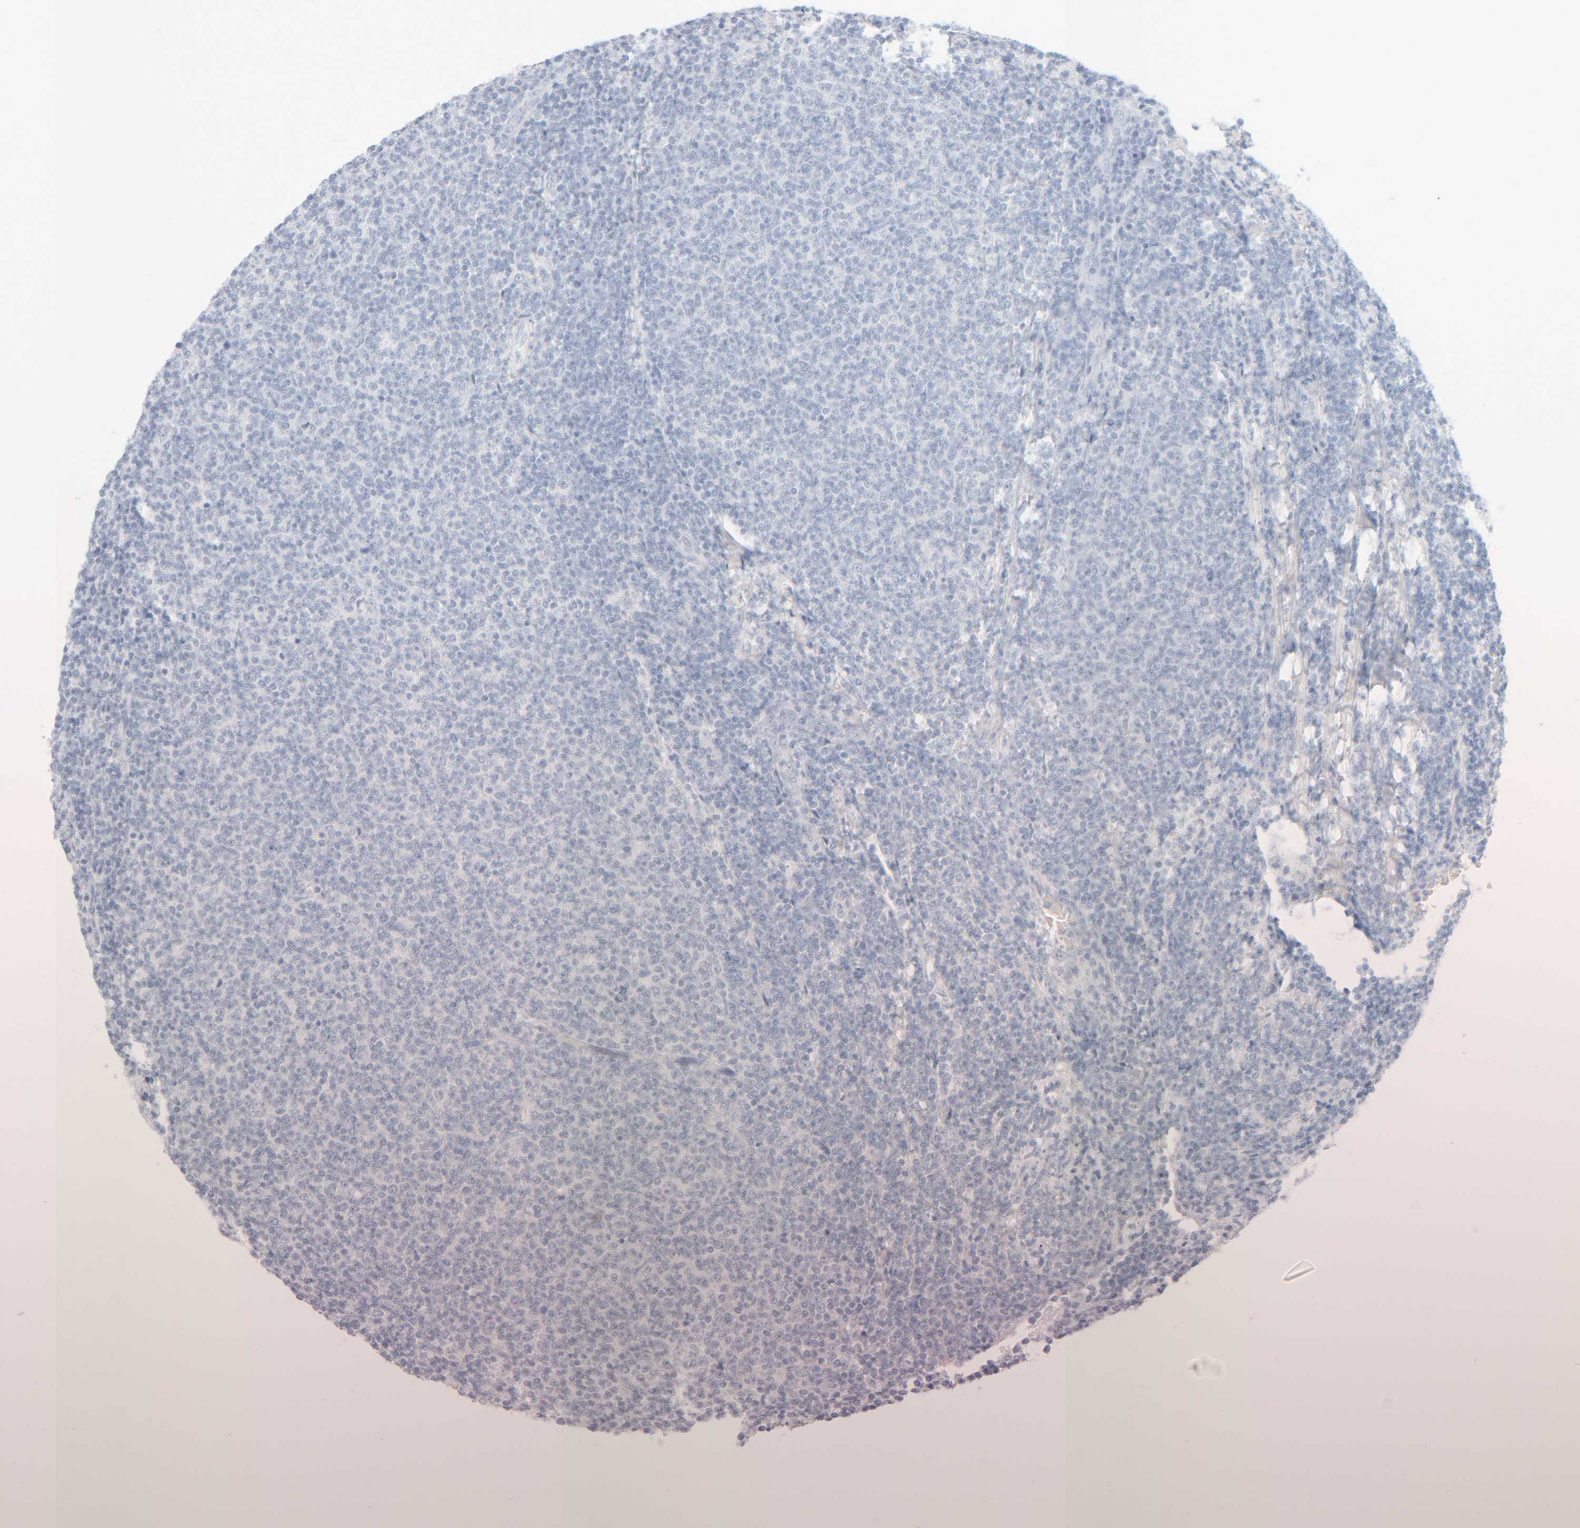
{"staining": {"intensity": "negative", "quantity": "none", "location": "none"}, "tissue": "lymphoma", "cell_type": "Tumor cells", "image_type": "cancer", "snomed": [{"axis": "morphology", "description": "Malignant lymphoma, non-Hodgkin's type, Low grade"}, {"axis": "topography", "description": "Lymph node"}], "caption": "This is an immunohistochemistry histopathology image of human lymphoma. There is no expression in tumor cells.", "gene": "RIDA", "patient": {"sex": "male", "age": 66}}